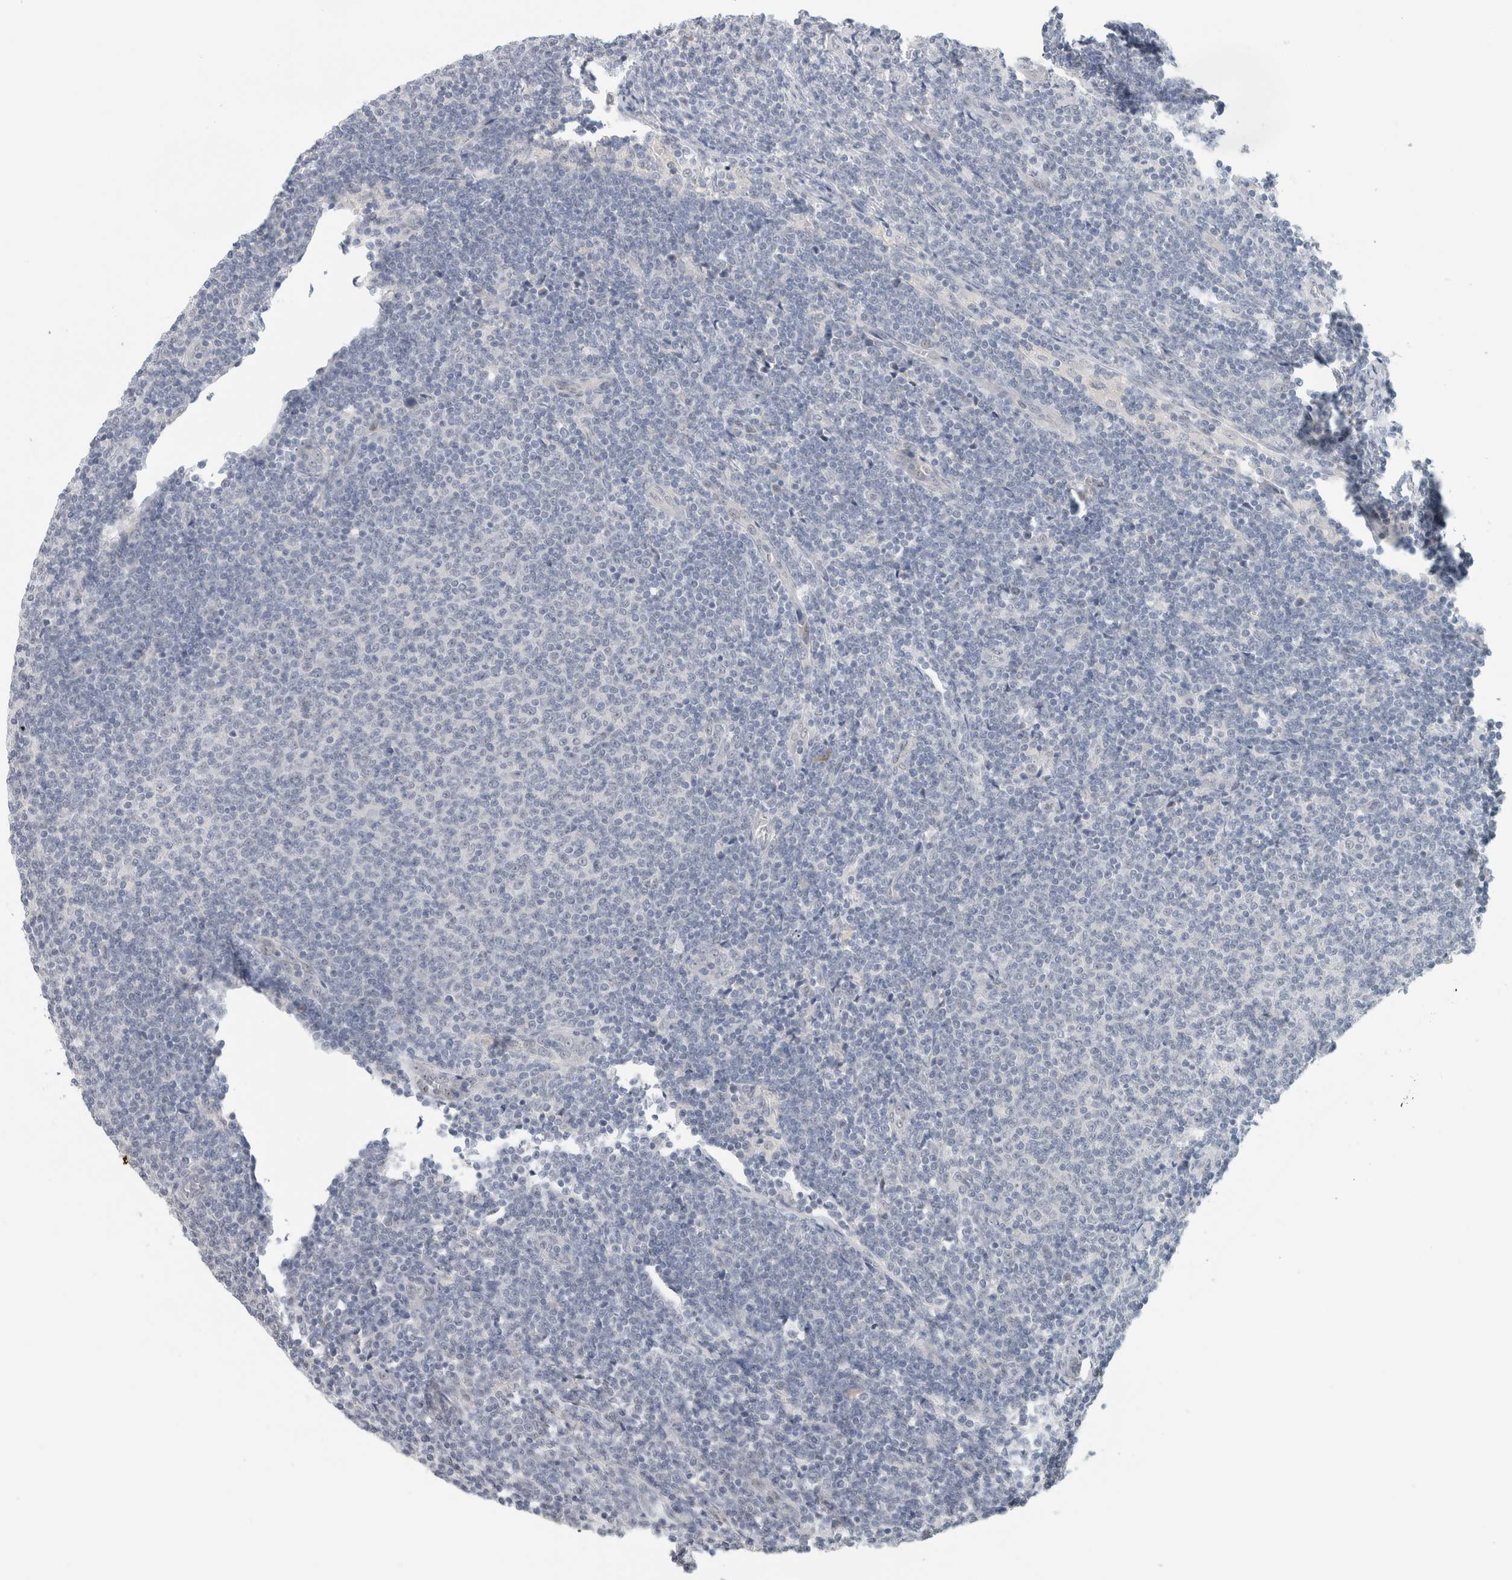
{"staining": {"intensity": "negative", "quantity": "none", "location": "none"}, "tissue": "lymphoma", "cell_type": "Tumor cells", "image_type": "cancer", "snomed": [{"axis": "morphology", "description": "Malignant lymphoma, non-Hodgkin's type, Low grade"}, {"axis": "topography", "description": "Lymph node"}], "caption": "Immunohistochemical staining of human low-grade malignant lymphoma, non-Hodgkin's type demonstrates no significant staining in tumor cells.", "gene": "HCN3", "patient": {"sex": "male", "age": 66}}